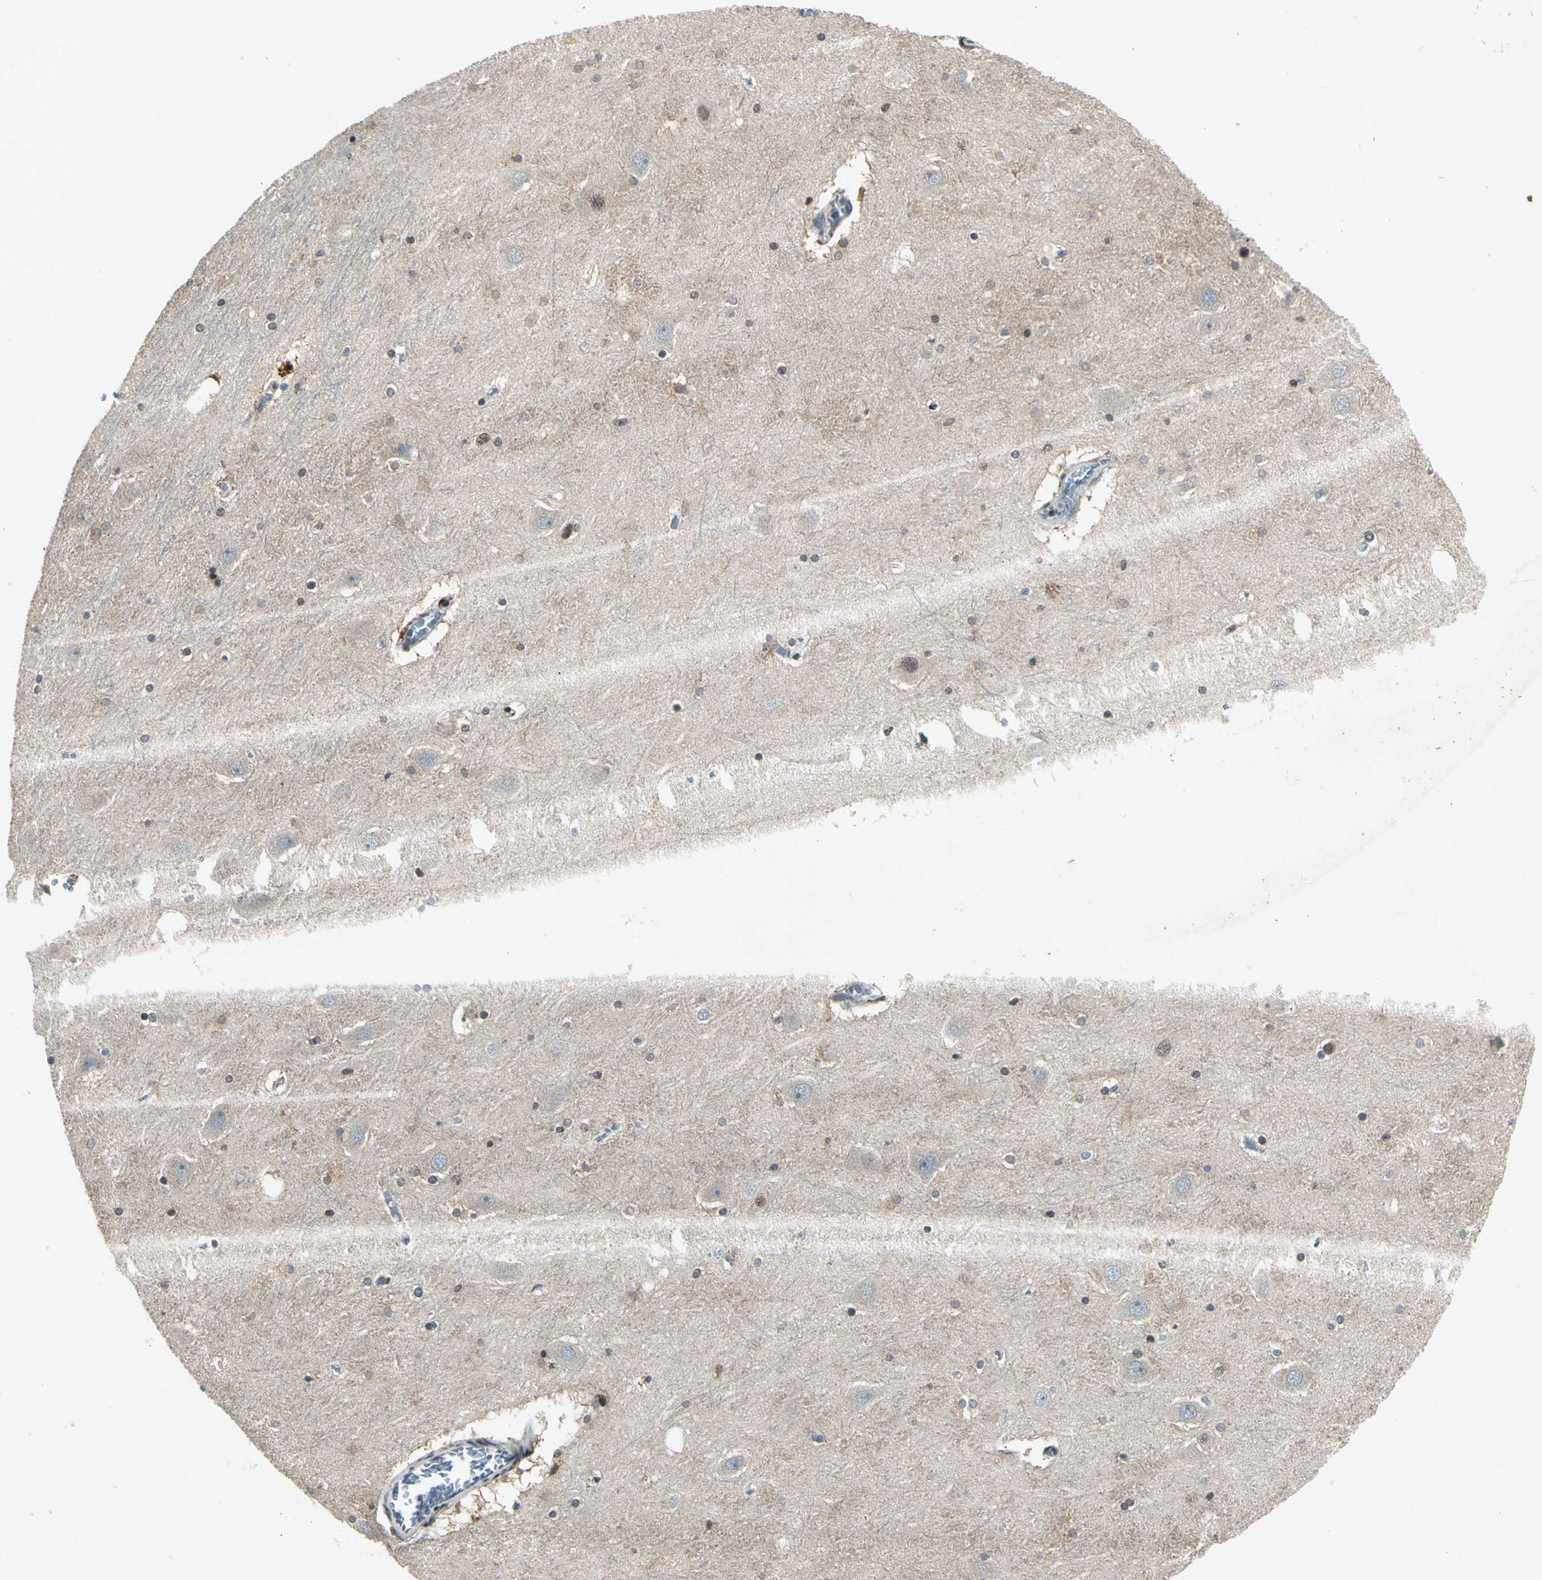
{"staining": {"intensity": "negative", "quantity": "none", "location": "none"}, "tissue": "hippocampus", "cell_type": "Glial cells", "image_type": "normal", "snomed": [{"axis": "morphology", "description": "Normal tissue, NOS"}, {"axis": "topography", "description": "Hippocampus"}], "caption": "Histopathology image shows no protein positivity in glial cells of benign hippocampus. (DAB (3,3'-diaminobenzidine) IHC visualized using brightfield microscopy, high magnification).", "gene": "RAD17", "patient": {"sex": "male", "age": 45}}